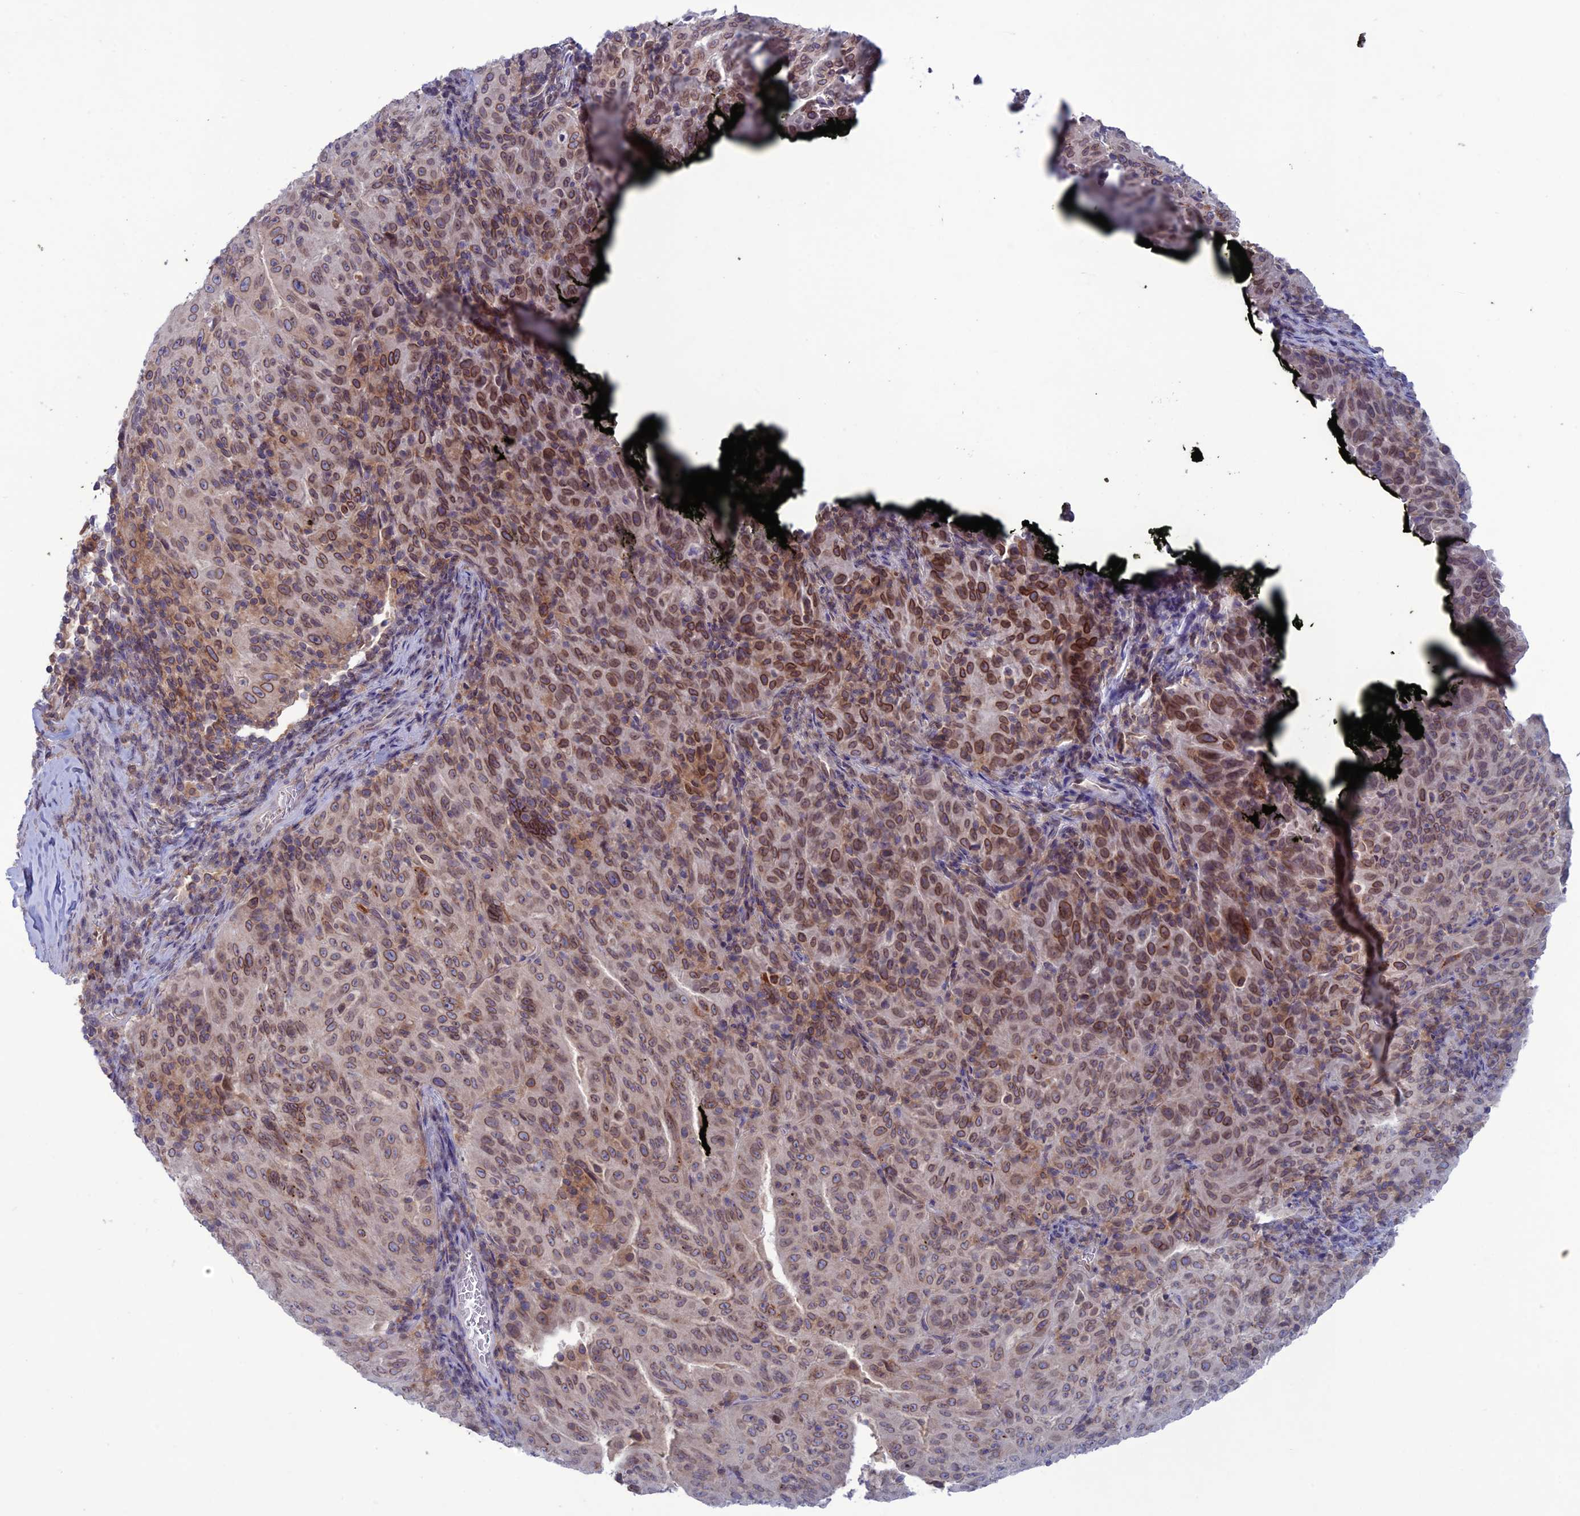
{"staining": {"intensity": "moderate", "quantity": ">75%", "location": "cytoplasmic/membranous,nuclear"}, "tissue": "pancreatic cancer", "cell_type": "Tumor cells", "image_type": "cancer", "snomed": [{"axis": "morphology", "description": "Adenocarcinoma, NOS"}, {"axis": "topography", "description": "Pancreas"}], "caption": "Immunohistochemical staining of human pancreatic adenocarcinoma shows moderate cytoplasmic/membranous and nuclear protein expression in approximately >75% of tumor cells. The staining was performed using DAB (3,3'-diaminobenzidine), with brown indicating positive protein expression. Nuclei are stained blue with hematoxylin.", "gene": "WDR46", "patient": {"sex": "male", "age": 63}}